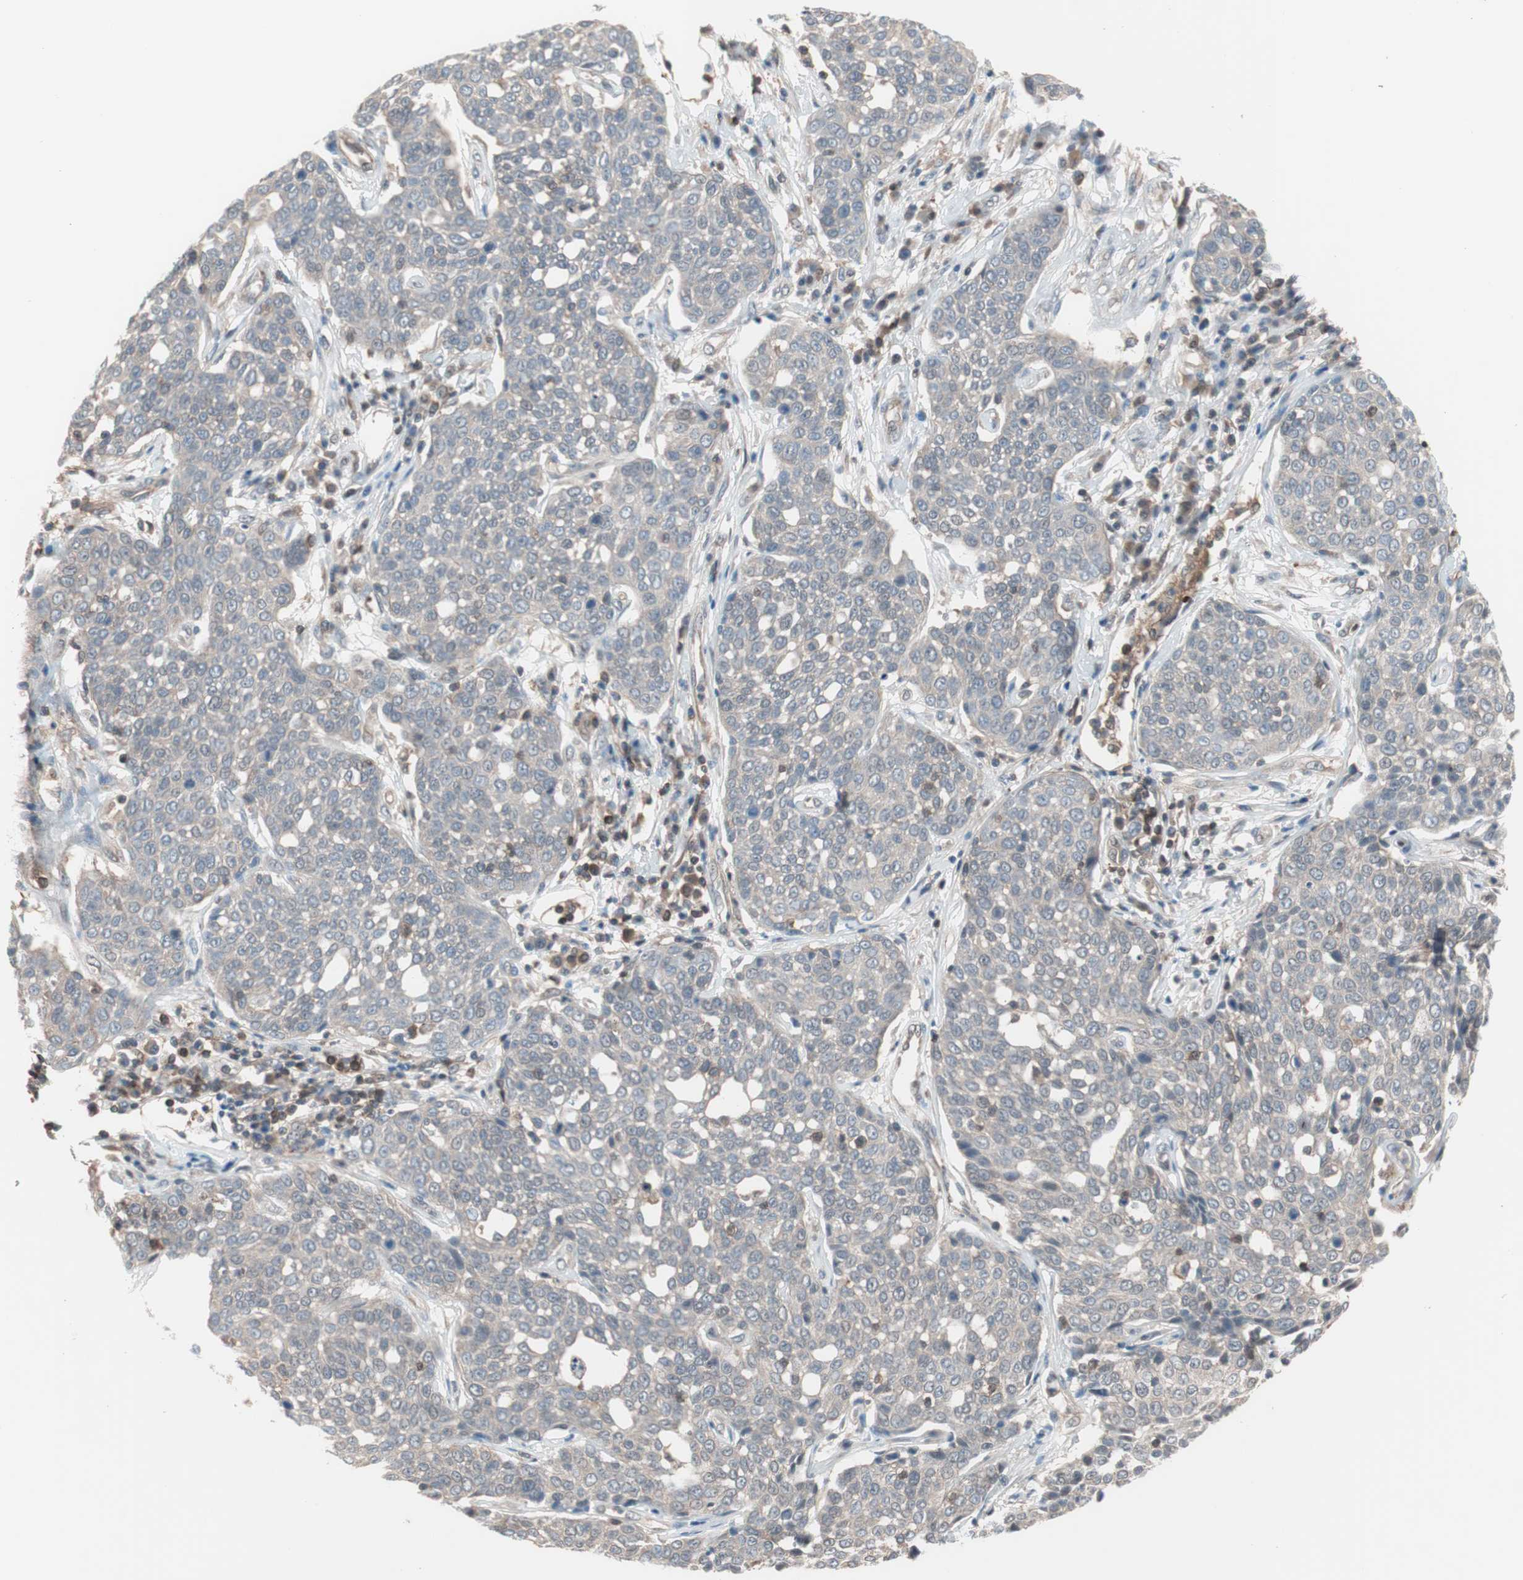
{"staining": {"intensity": "negative", "quantity": "none", "location": "none"}, "tissue": "cervical cancer", "cell_type": "Tumor cells", "image_type": "cancer", "snomed": [{"axis": "morphology", "description": "Squamous cell carcinoma, NOS"}, {"axis": "topography", "description": "Cervix"}], "caption": "DAB immunohistochemical staining of human squamous cell carcinoma (cervical) displays no significant expression in tumor cells. (Immunohistochemistry, brightfield microscopy, high magnification).", "gene": "GALT", "patient": {"sex": "female", "age": 34}}